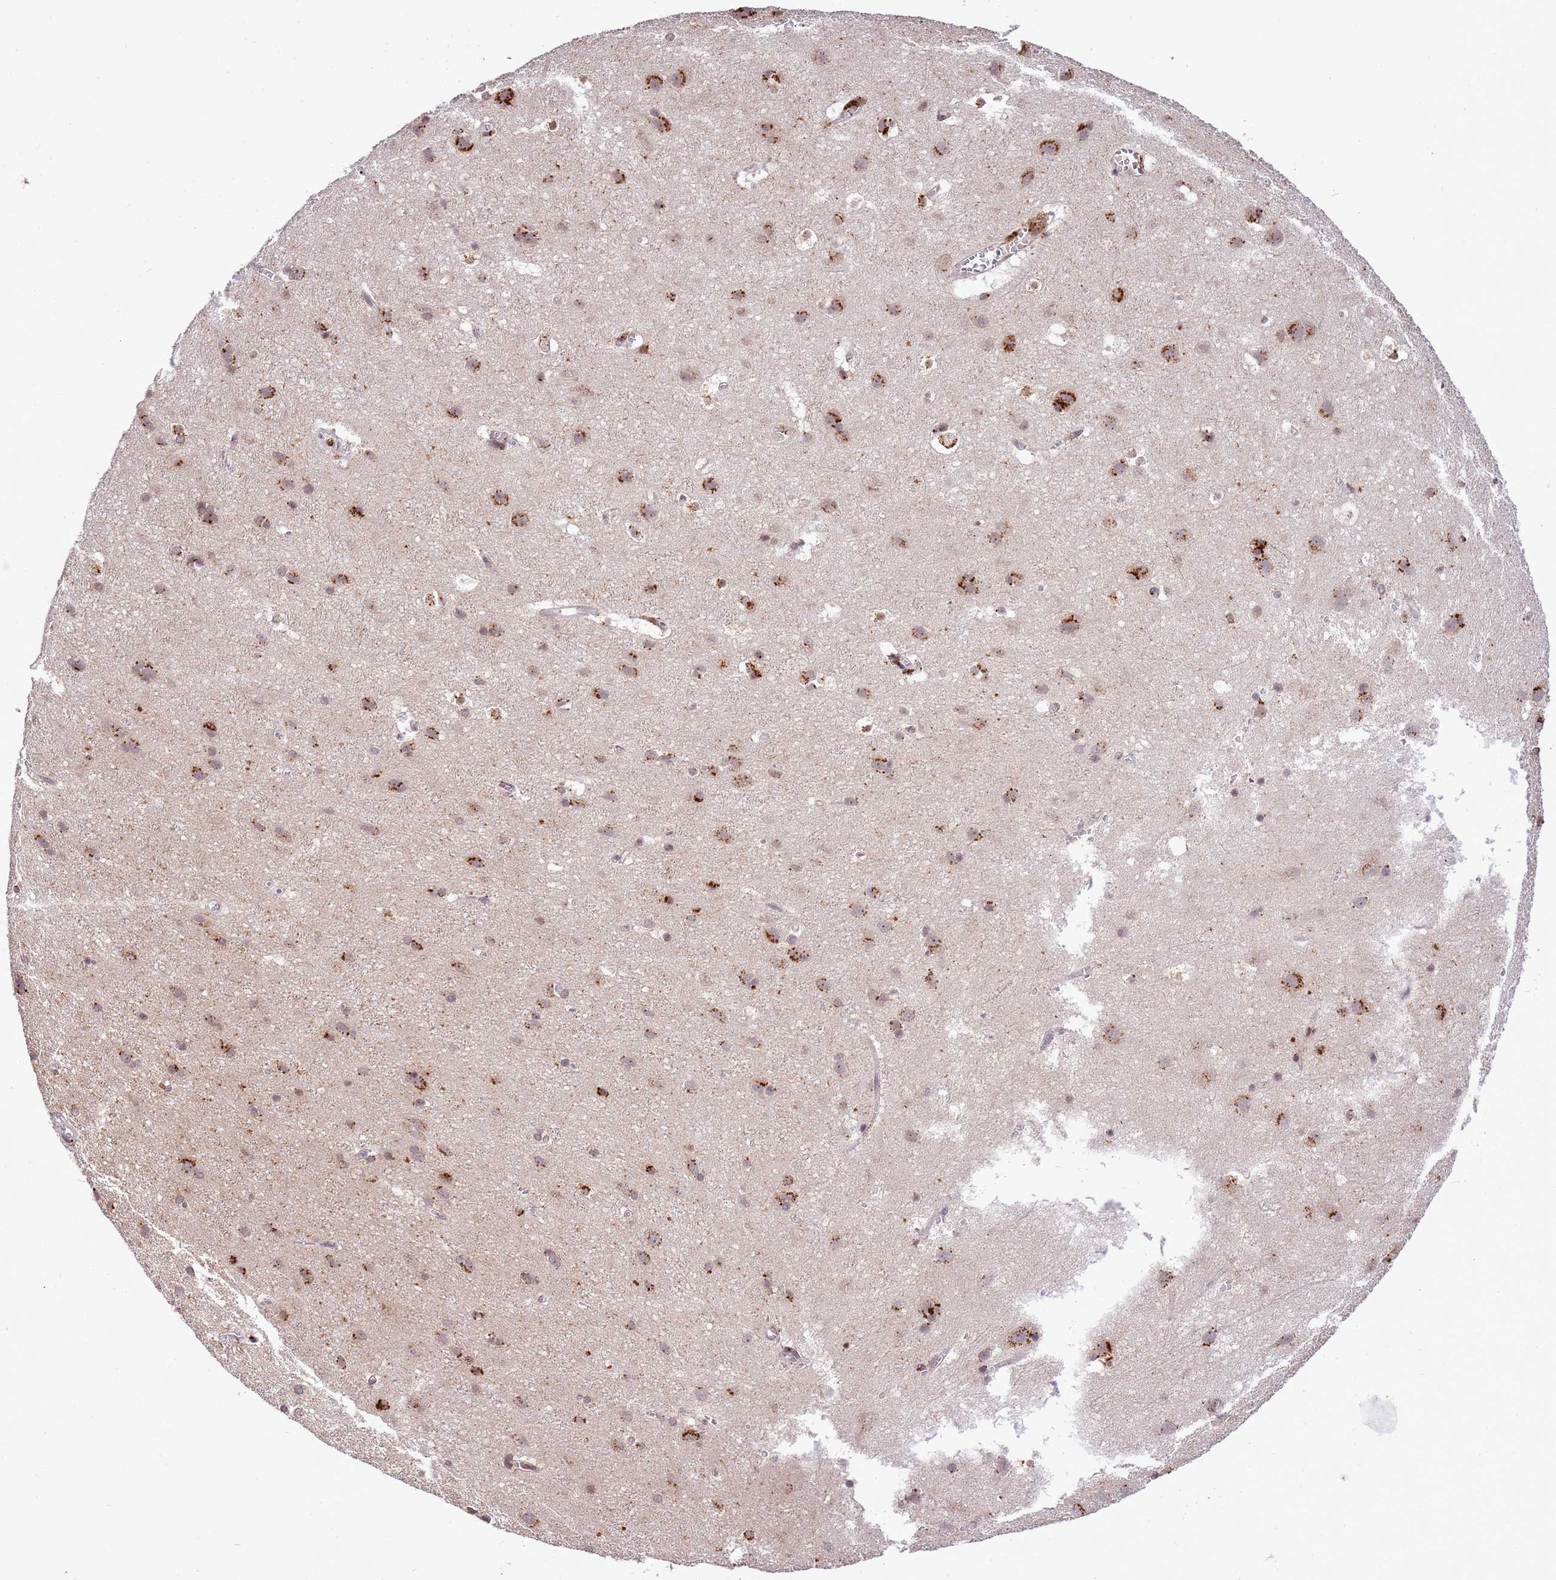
{"staining": {"intensity": "moderate", "quantity": "<25%", "location": "cytoplasmic/membranous"}, "tissue": "cerebral cortex", "cell_type": "Endothelial cells", "image_type": "normal", "snomed": [{"axis": "morphology", "description": "Normal tissue, NOS"}, {"axis": "topography", "description": "Cerebral cortex"}], "caption": "Protein expression by immunohistochemistry exhibits moderate cytoplasmic/membranous expression in approximately <25% of endothelial cells in unremarkable cerebral cortex. Using DAB (3,3'-diaminobenzidine) (brown) and hematoxylin (blue) stains, captured at high magnification using brightfield microscopy.", "gene": "SAMSN1", "patient": {"sex": "male", "age": 54}}